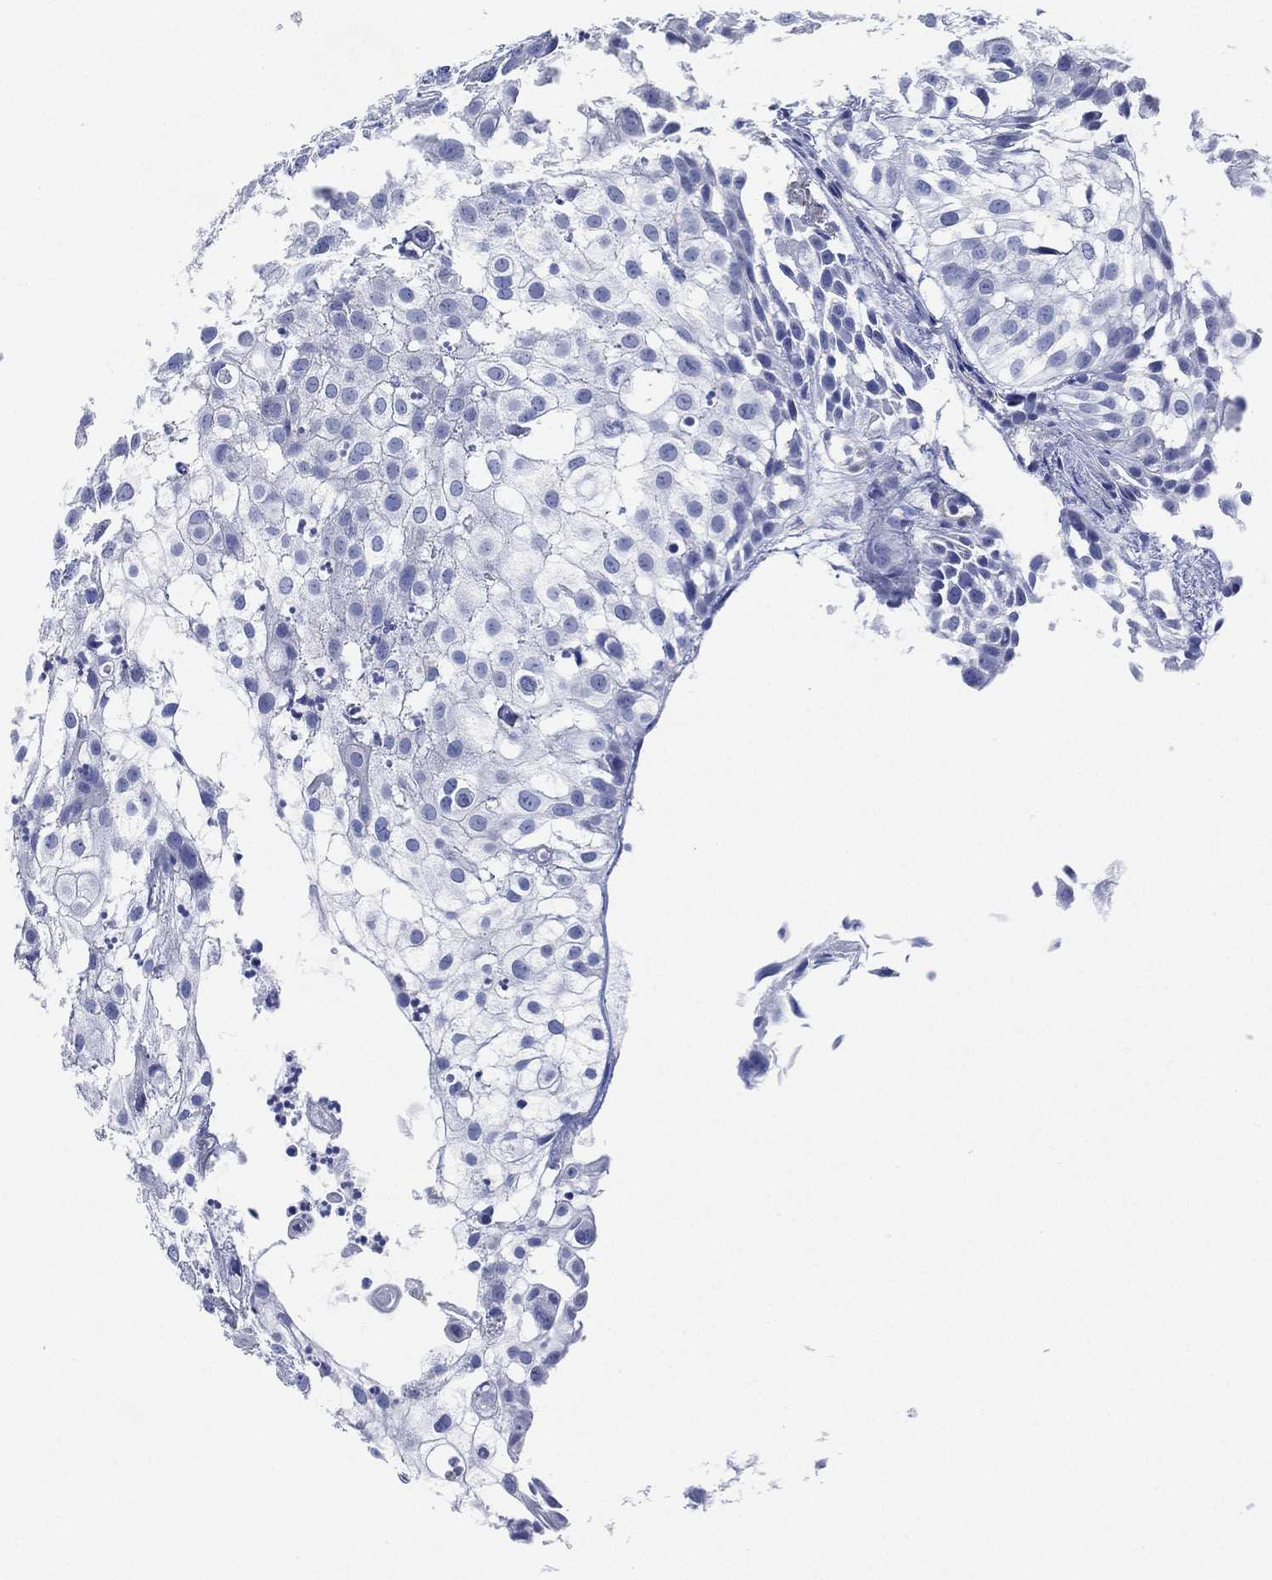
{"staining": {"intensity": "negative", "quantity": "none", "location": "none"}, "tissue": "urothelial cancer", "cell_type": "Tumor cells", "image_type": "cancer", "snomed": [{"axis": "morphology", "description": "Urothelial carcinoma, High grade"}, {"axis": "topography", "description": "Urinary bladder"}], "caption": "Tumor cells are negative for brown protein staining in urothelial cancer. The staining was performed using DAB to visualize the protein expression in brown, while the nuclei were stained in blue with hematoxylin (Magnification: 20x).", "gene": "CCDC70", "patient": {"sex": "female", "age": 79}}